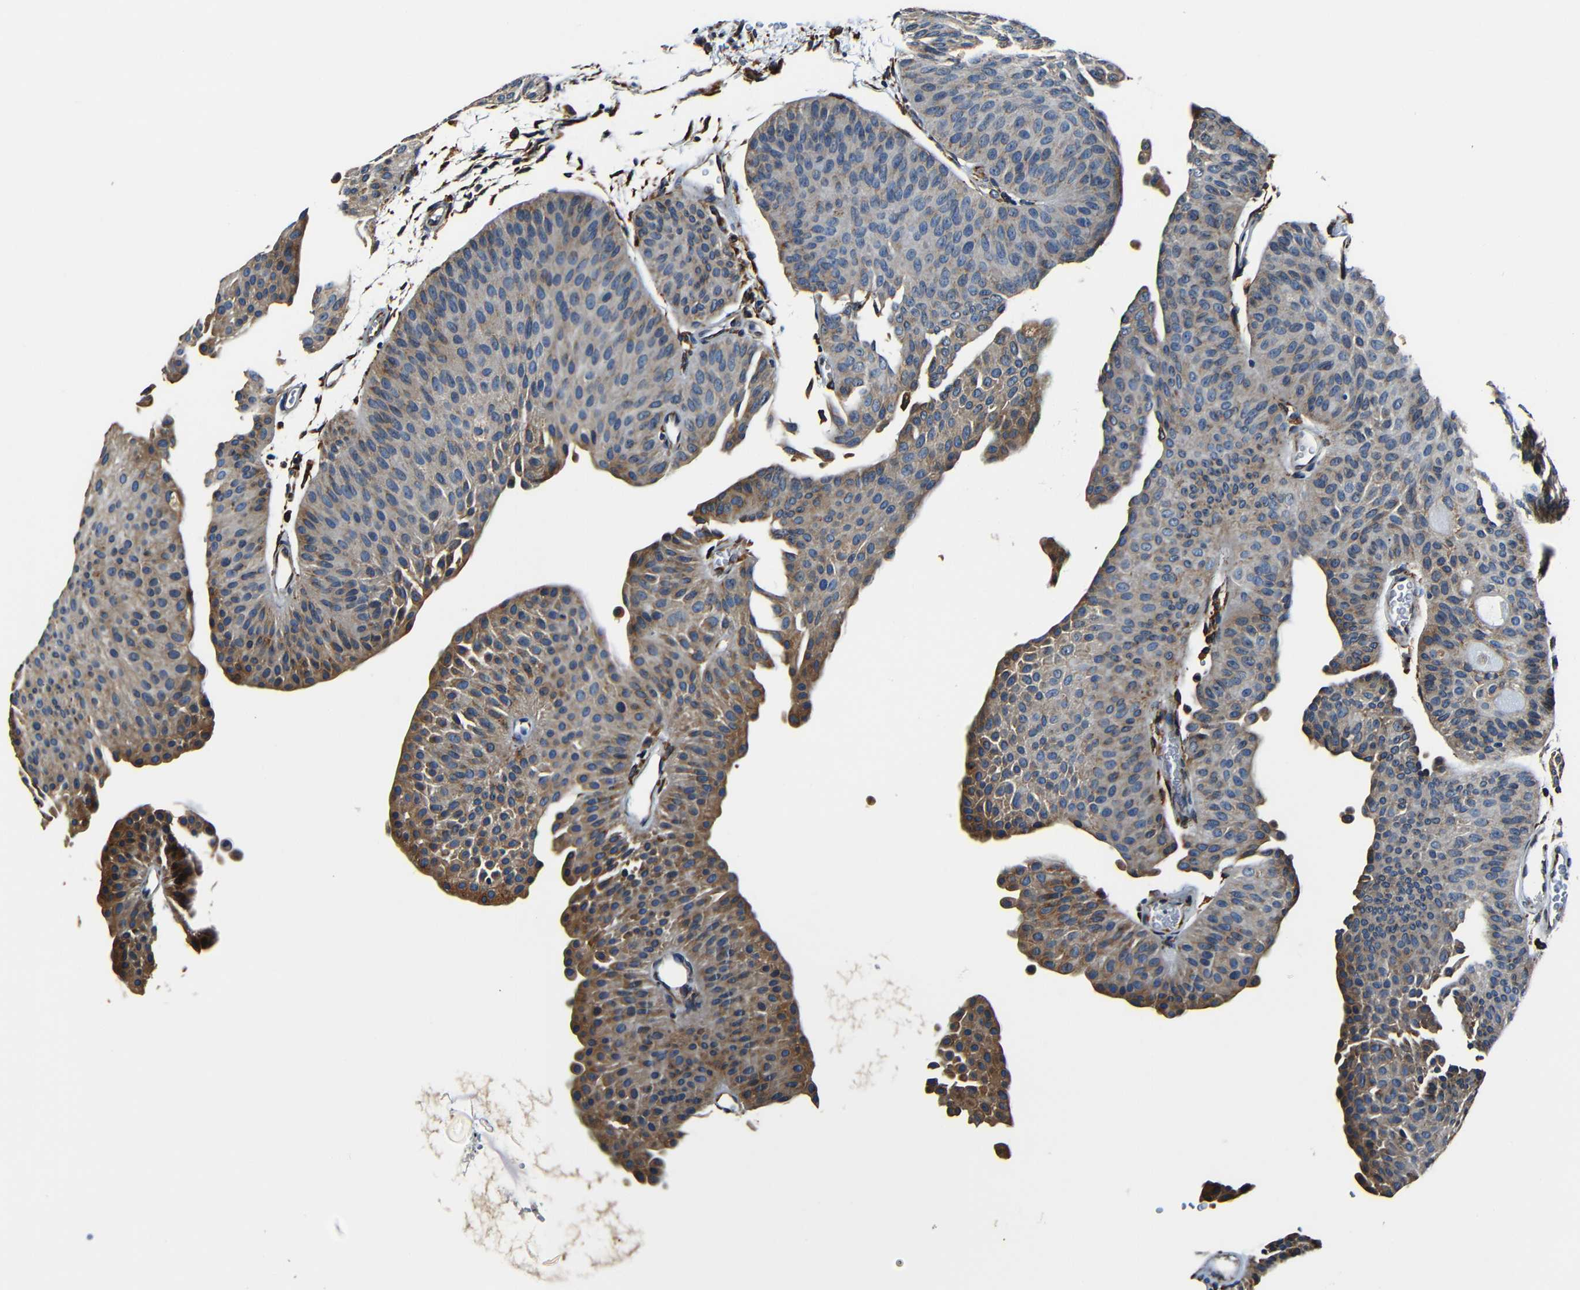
{"staining": {"intensity": "moderate", "quantity": "25%-75%", "location": "cytoplasmic/membranous"}, "tissue": "urothelial cancer", "cell_type": "Tumor cells", "image_type": "cancer", "snomed": [{"axis": "morphology", "description": "Urothelial carcinoma, Low grade"}, {"axis": "topography", "description": "Urinary bladder"}], "caption": "Immunohistochemistry histopathology image of neoplastic tissue: human urothelial carcinoma (low-grade) stained using IHC shows medium levels of moderate protein expression localized specifically in the cytoplasmic/membranous of tumor cells, appearing as a cytoplasmic/membranous brown color.", "gene": "RRBP1", "patient": {"sex": "female", "age": 60}}